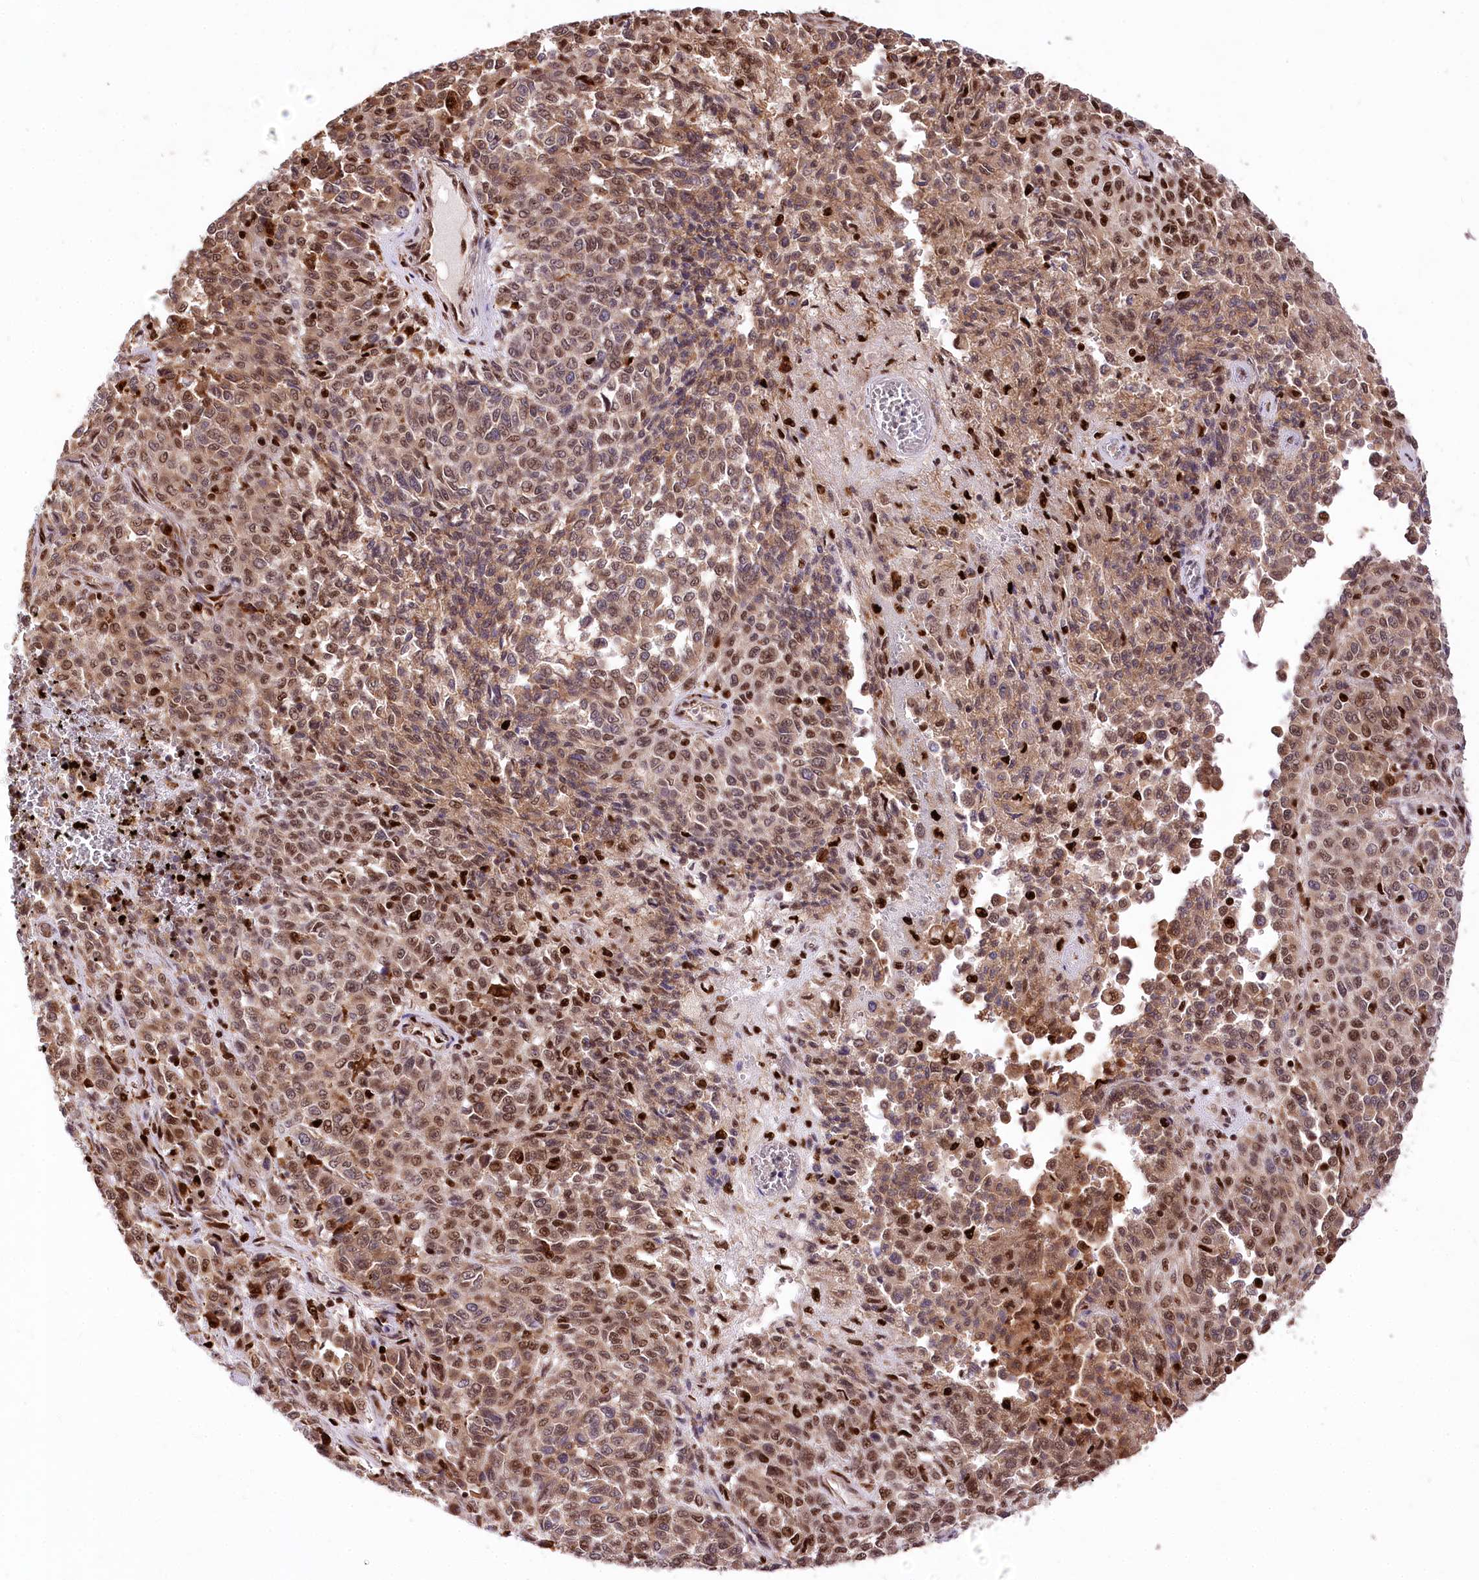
{"staining": {"intensity": "moderate", "quantity": ">75%", "location": "cytoplasmic/membranous,nuclear"}, "tissue": "melanoma", "cell_type": "Tumor cells", "image_type": "cancer", "snomed": [{"axis": "morphology", "description": "Malignant melanoma, Metastatic site"}, {"axis": "topography", "description": "Pancreas"}], "caption": "A medium amount of moderate cytoplasmic/membranous and nuclear positivity is appreciated in about >75% of tumor cells in malignant melanoma (metastatic site) tissue.", "gene": "FIGN", "patient": {"sex": "female", "age": 30}}